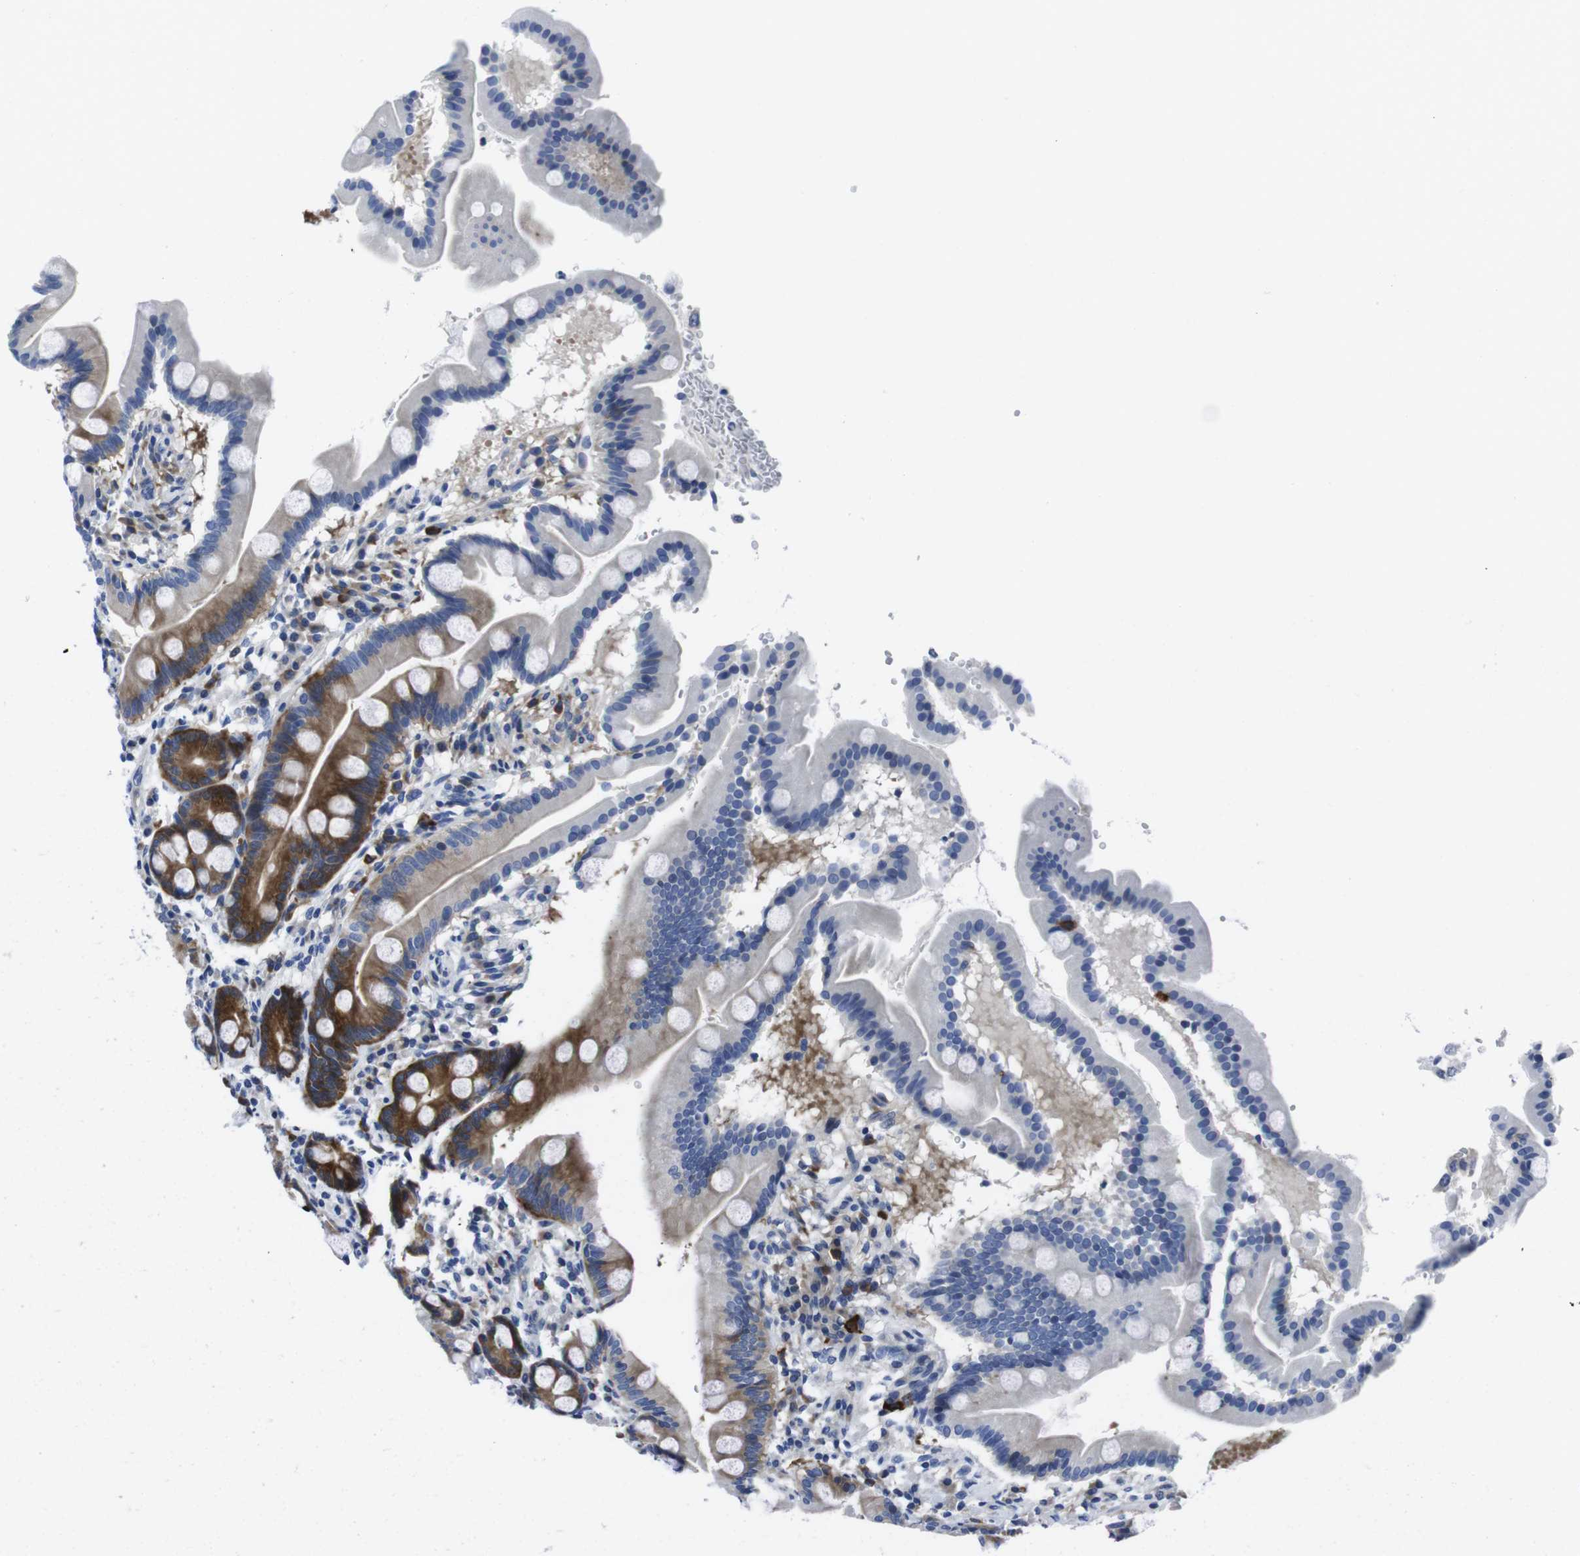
{"staining": {"intensity": "strong", "quantity": "<25%", "location": "cytoplasmic/membranous"}, "tissue": "duodenum", "cell_type": "Glandular cells", "image_type": "normal", "snomed": [{"axis": "morphology", "description": "Normal tissue, NOS"}, {"axis": "topography", "description": "Duodenum"}], "caption": "Protein staining of benign duodenum demonstrates strong cytoplasmic/membranous expression in about <25% of glandular cells.", "gene": "EIF4A1", "patient": {"sex": "male", "age": 50}}